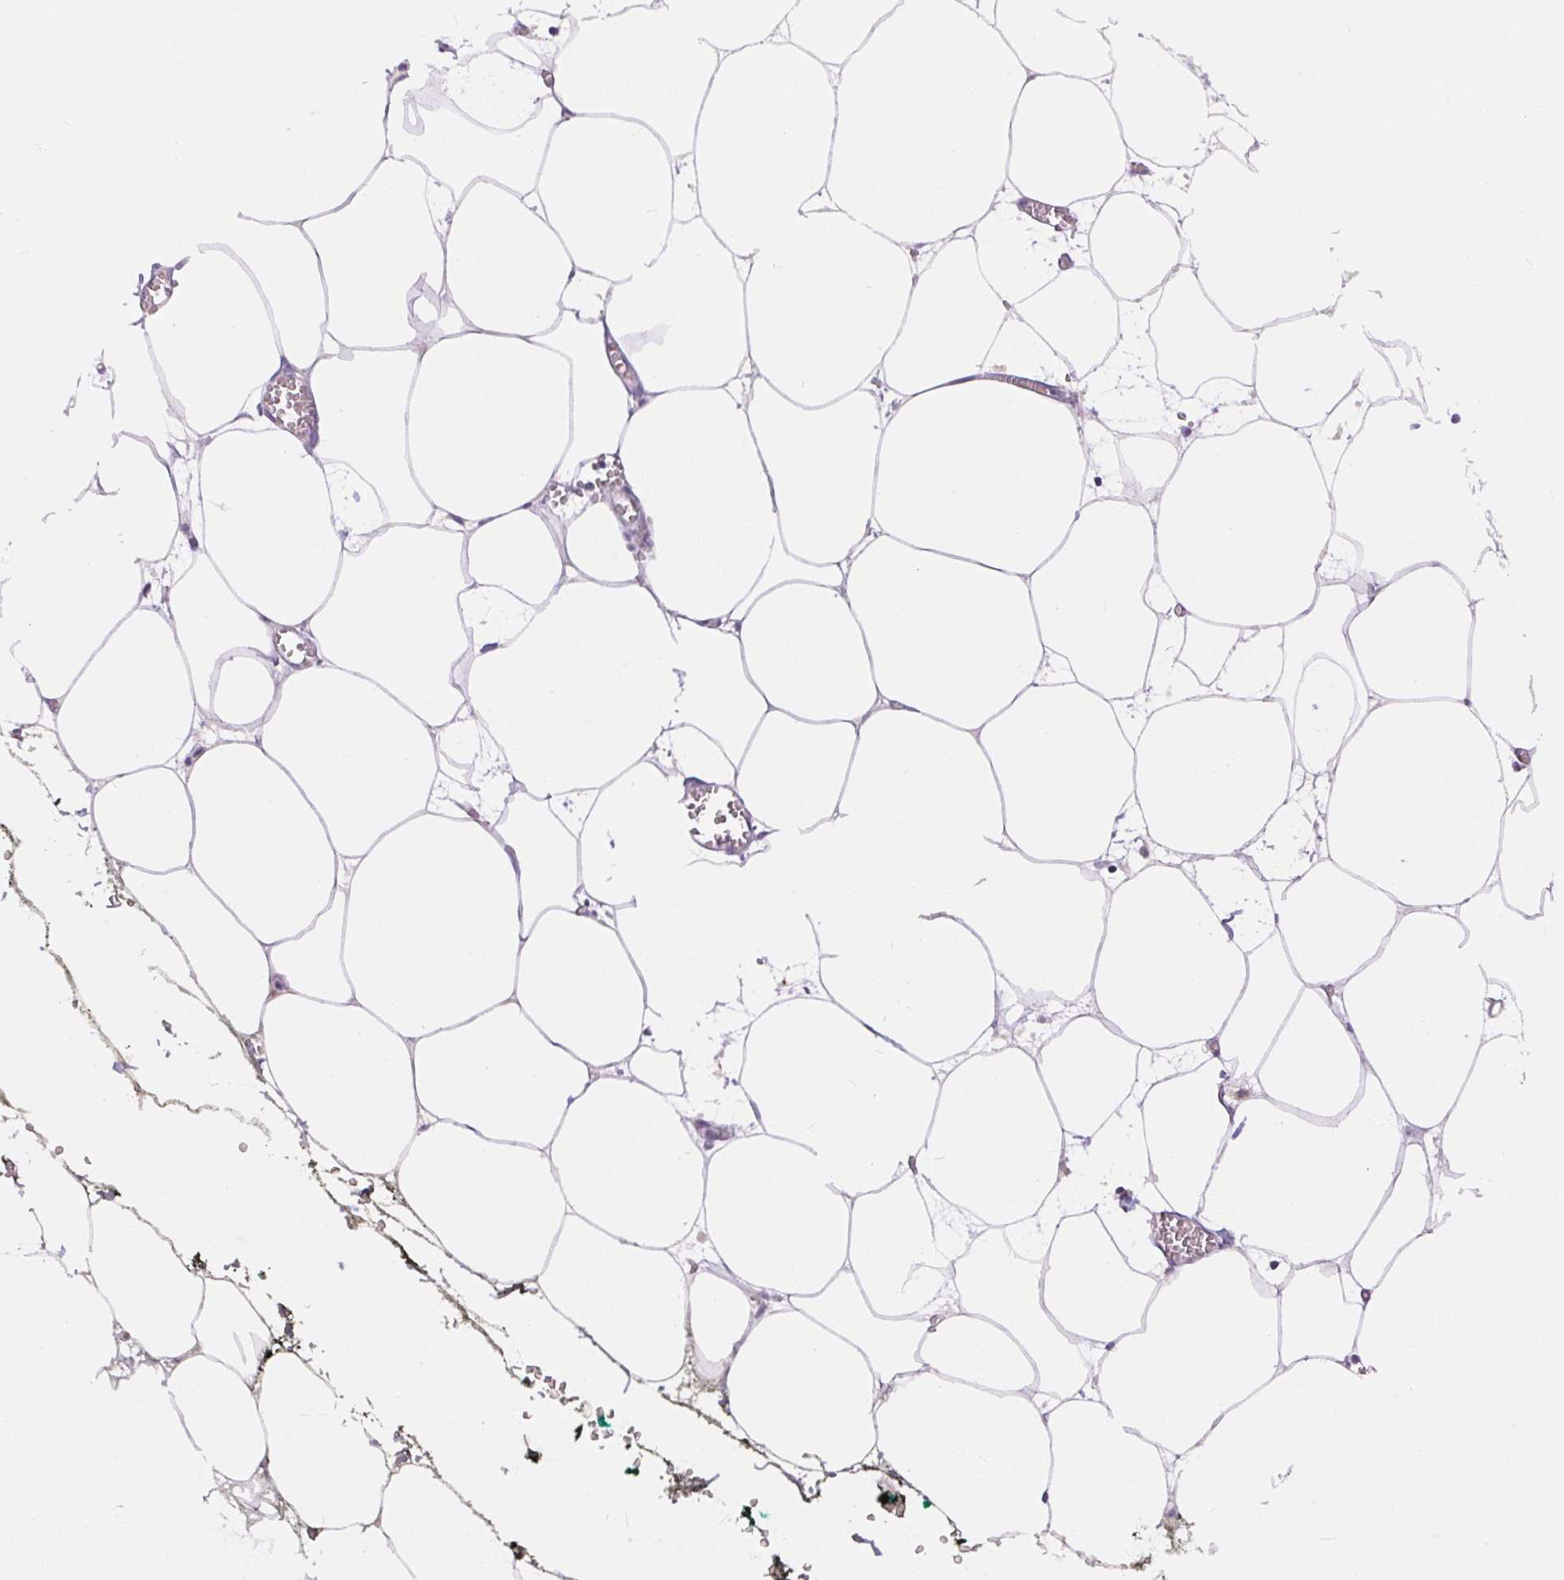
{"staining": {"intensity": "negative", "quantity": "none", "location": "none"}, "tissue": "adipose tissue", "cell_type": "Adipocytes", "image_type": "normal", "snomed": [{"axis": "morphology", "description": "Normal tissue, NOS"}, {"axis": "topography", "description": "Adipose tissue"}, {"axis": "topography", "description": "Pancreas"}, {"axis": "topography", "description": "Peripheral nerve tissue"}], "caption": "This is a histopathology image of immunohistochemistry staining of normal adipose tissue, which shows no positivity in adipocytes.", "gene": "PNLIPRP3", "patient": {"sex": "female", "age": 58}}